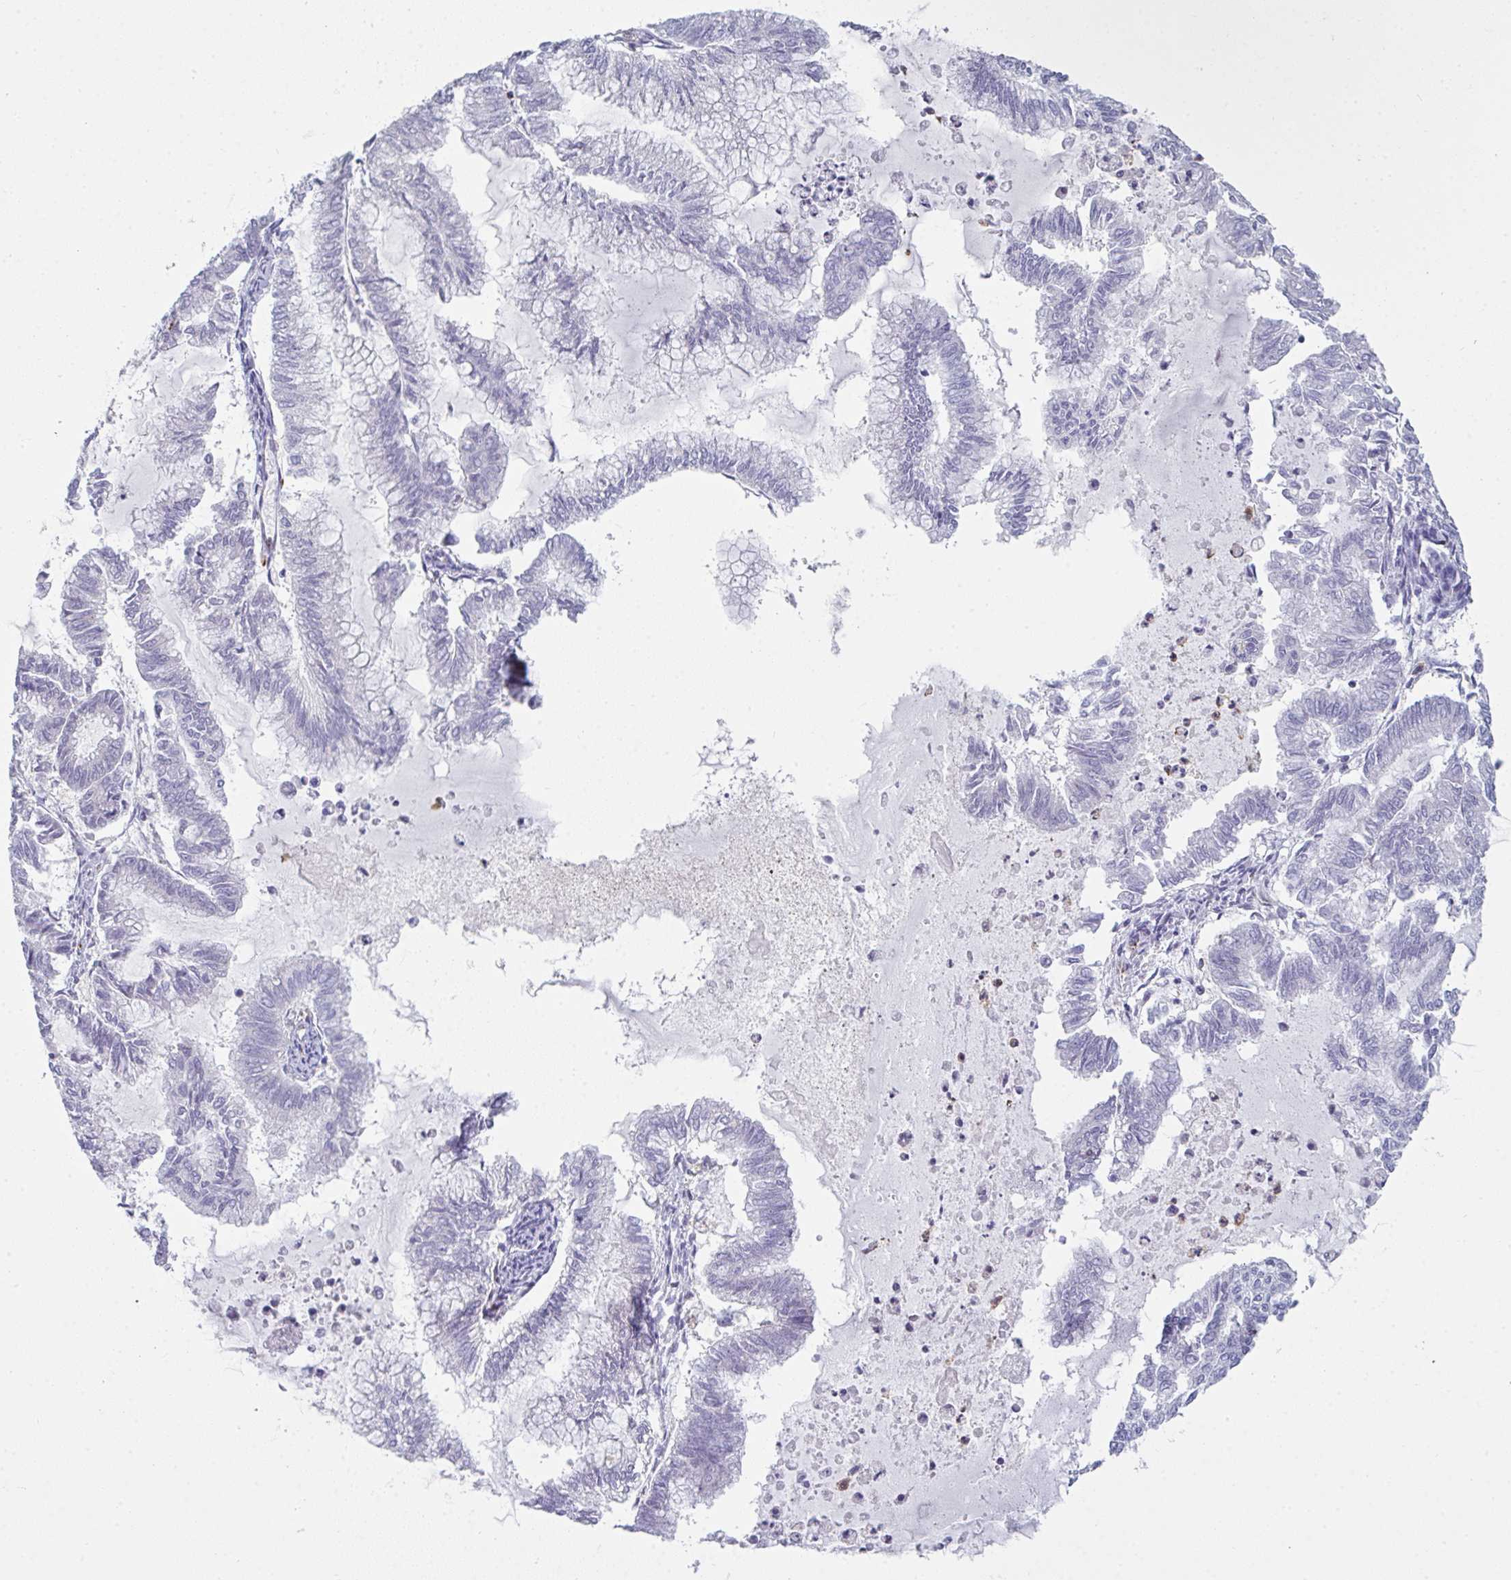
{"staining": {"intensity": "negative", "quantity": "none", "location": "none"}, "tissue": "endometrial cancer", "cell_type": "Tumor cells", "image_type": "cancer", "snomed": [{"axis": "morphology", "description": "Adenocarcinoma, NOS"}, {"axis": "topography", "description": "Endometrium"}], "caption": "An immunohistochemistry (IHC) micrograph of endometrial adenocarcinoma is shown. There is no staining in tumor cells of endometrial adenocarcinoma.", "gene": "CD80", "patient": {"sex": "female", "age": 79}}